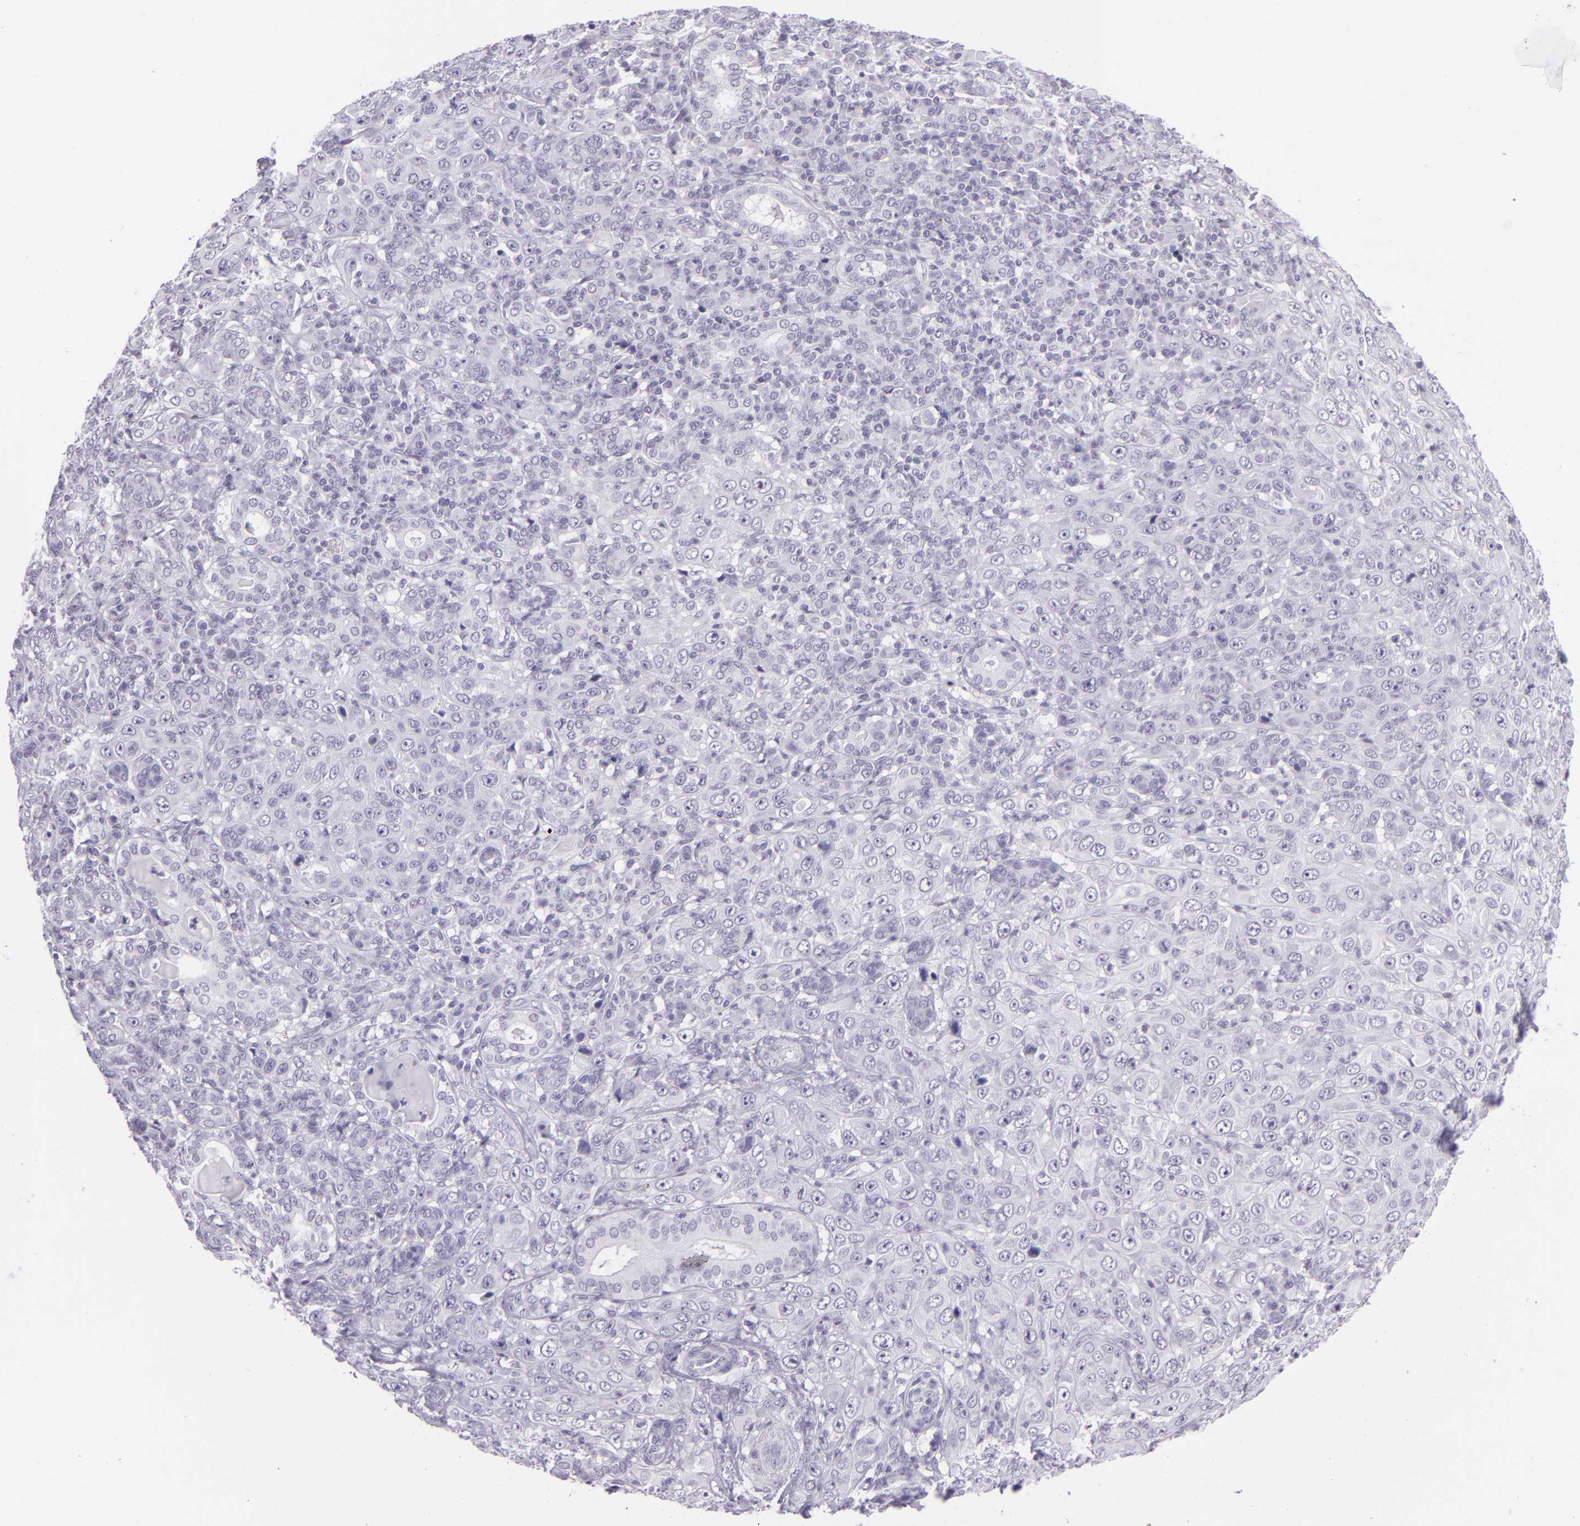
{"staining": {"intensity": "negative", "quantity": "none", "location": "none"}, "tissue": "skin cancer", "cell_type": "Tumor cells", "image_type": "cancer", "snomed": [{"axis": "morphology", "description": "Squamous cell carcinoma, NOS"}, {"axis": "topography", "description": "Skin"}], "caption": "IHC histopathology image of neoplastic tissue: skin squamous cell carcinoma stained with DAB displays no significant protein expression in tumor cells.", "gene": "MUC6", "patient": {"sex": "male", "age": 84}}